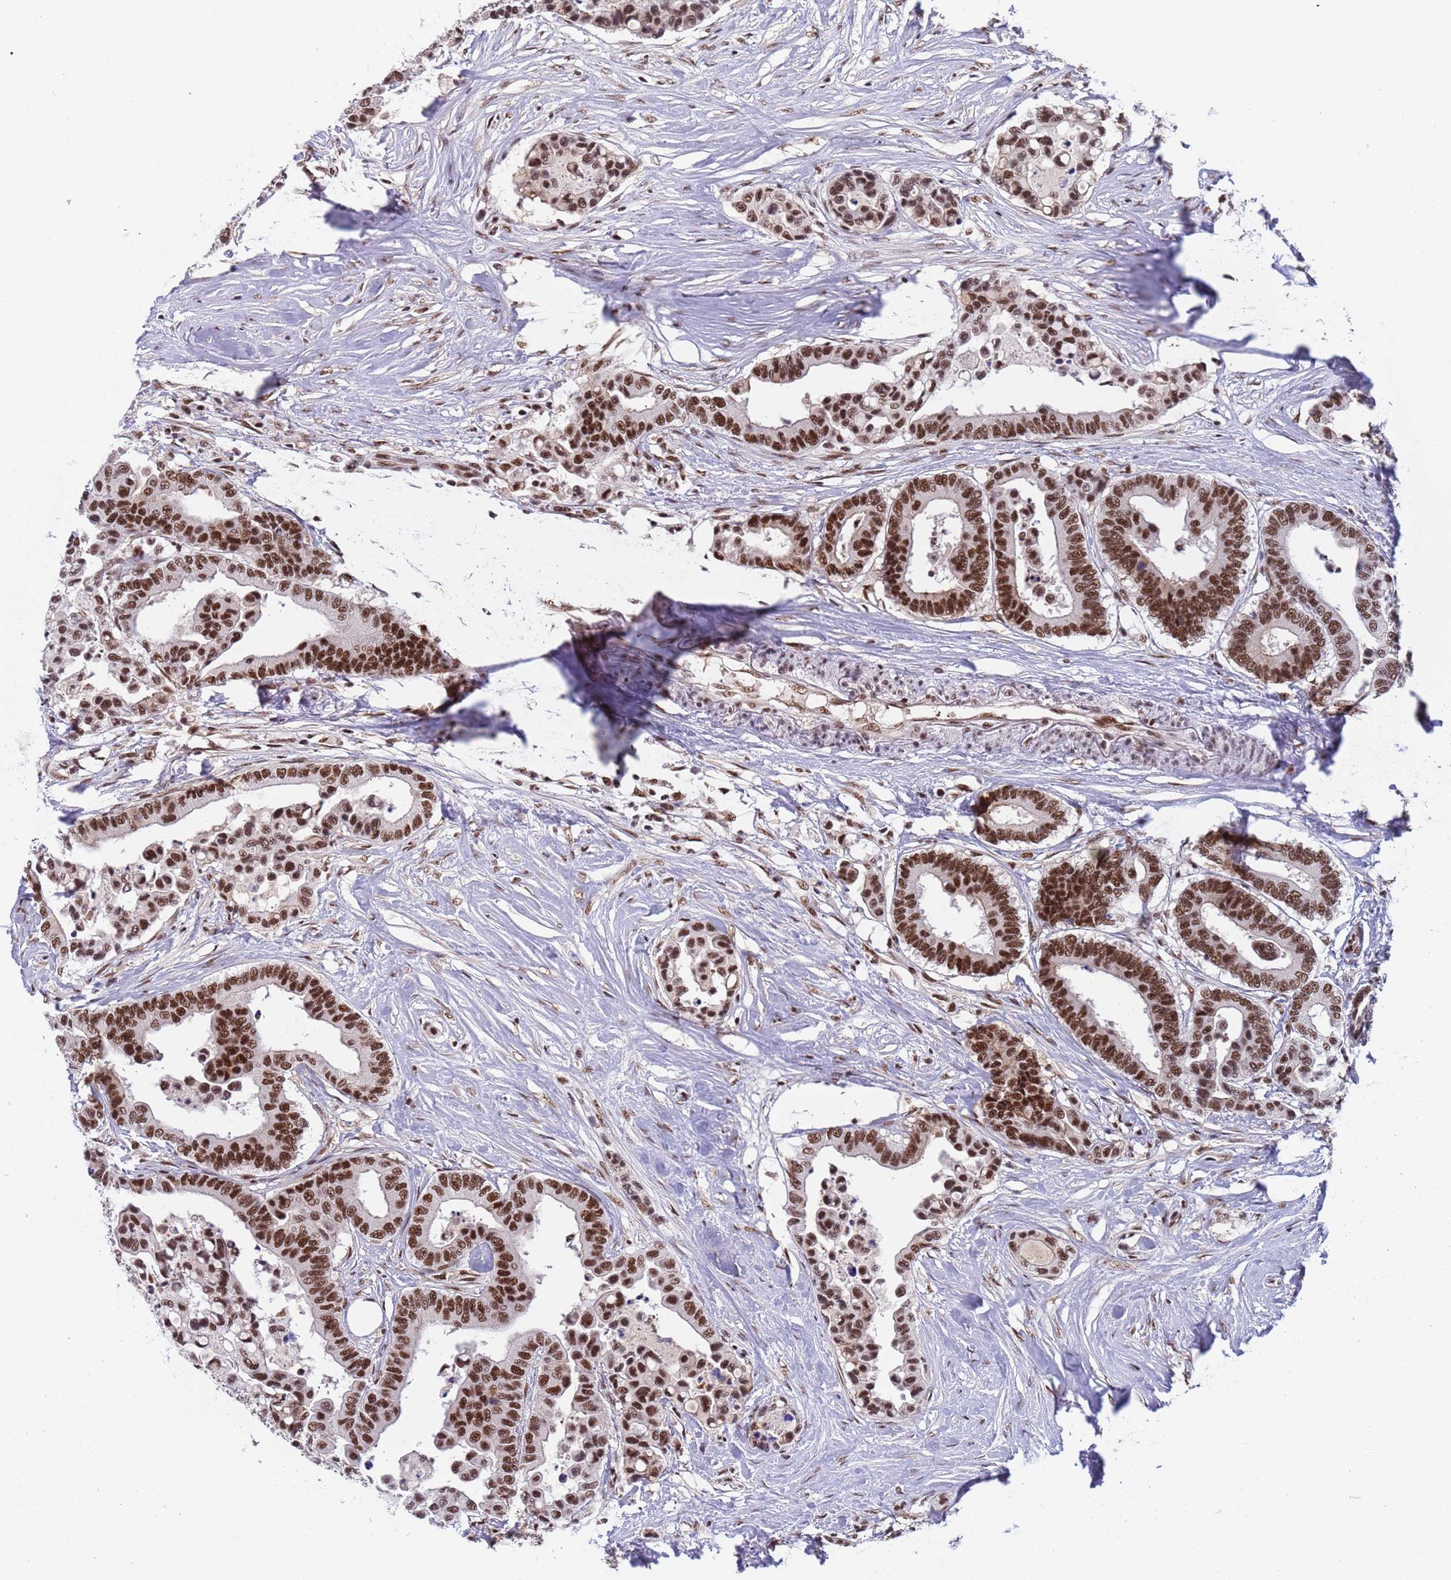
{"staining": {"intensity": "strong", "quantity": ">75%", "location": "nuclear"}, "tissue": "colorectal cancer", "cell_type": "Tumor cells", "image_type": "cancer", "snomed": [{"axis": "morphology", "description": "Adenocarcinoma, NOS"}, {"axis": "topography", "description": "Colon"}], "caption": "Immunohistochemistry of adenocarcinoma (colorectal) displays high levels of strong nuclear staining in about >75% of tumor cells.", "gene": "SRRT", "patient": {"sex": "male", "age": 82}}